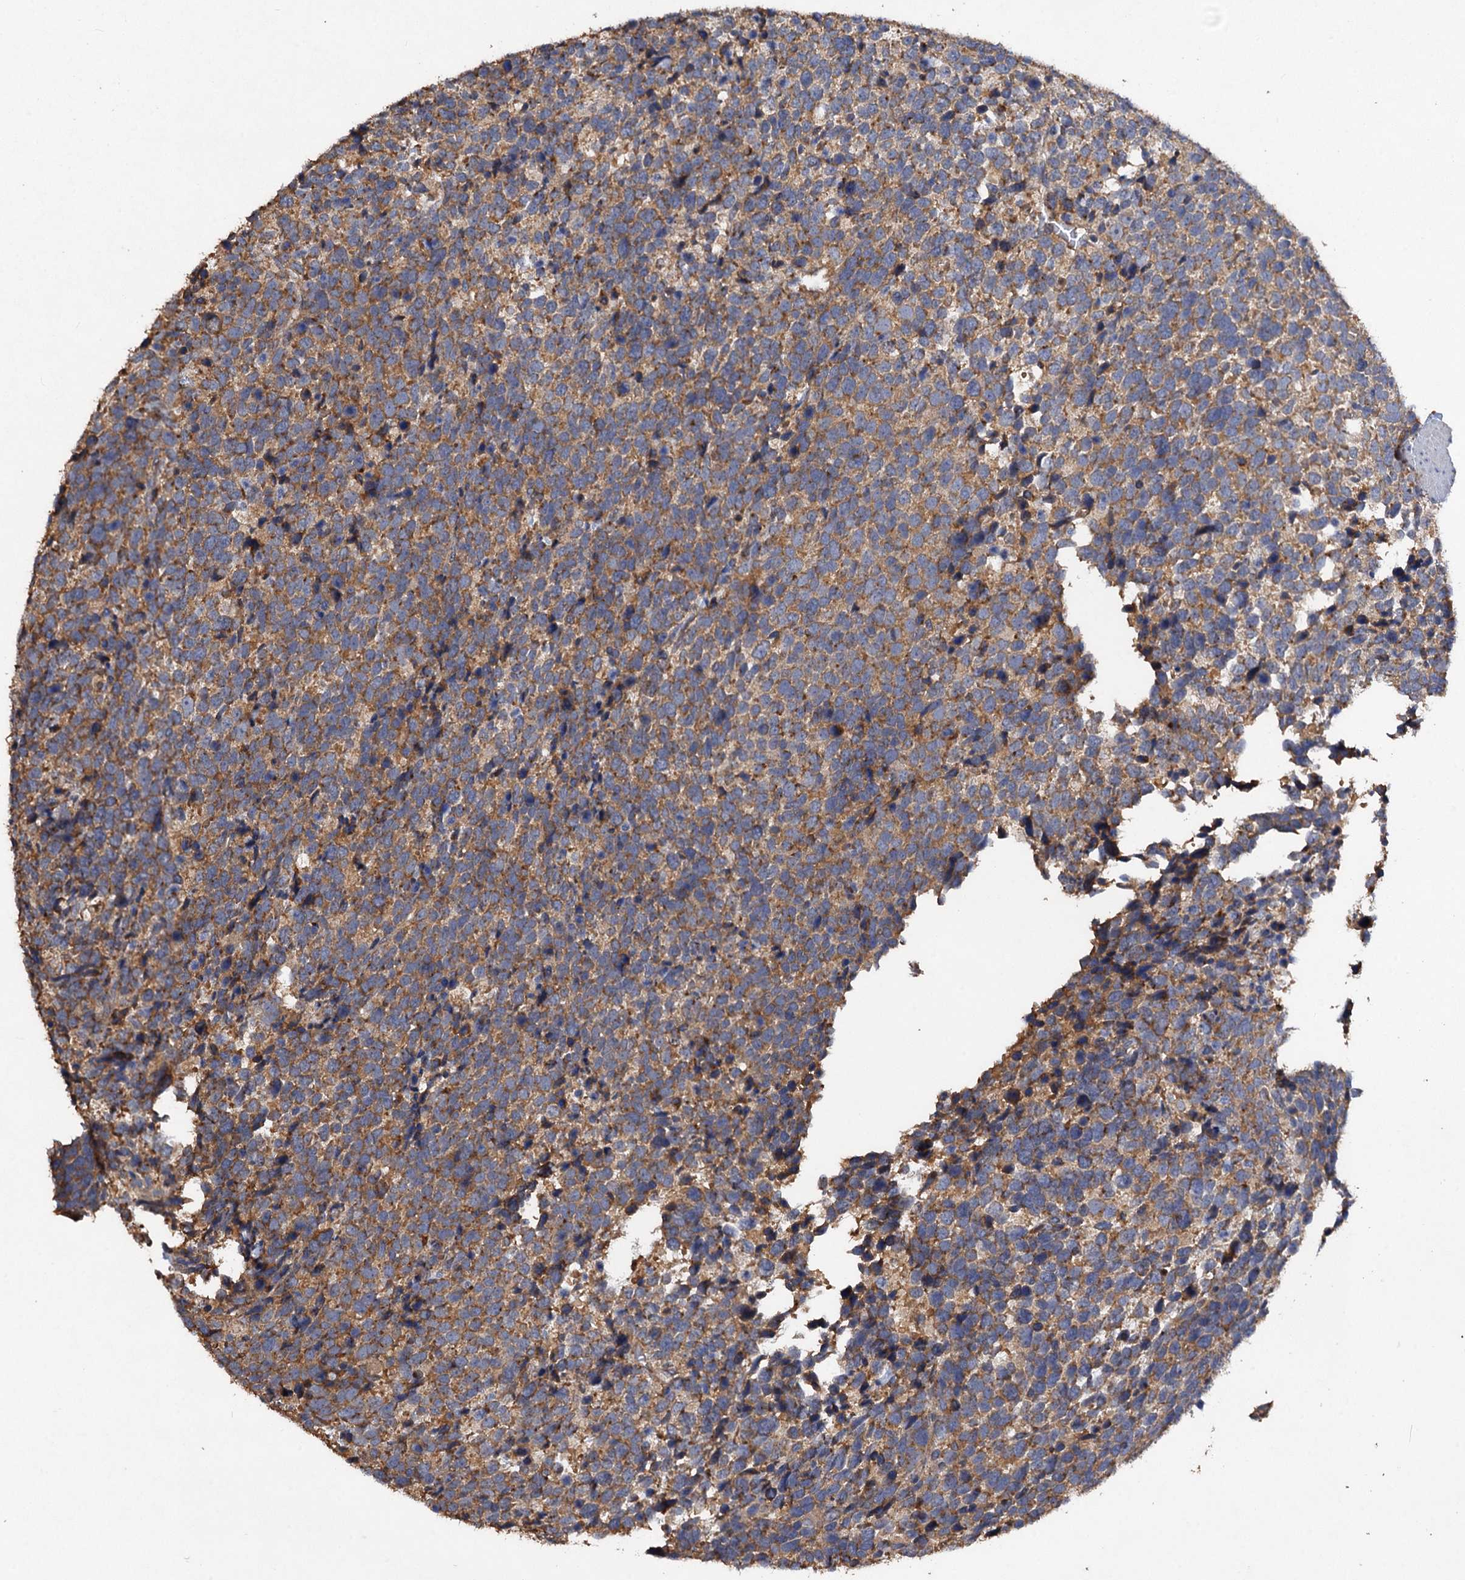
{"staining": {"intensity": "moderate", "quantity": ">75%", "location": "cytoplasmic/membranous"}, "tissue": "urothelial cancer", "cell_type": "Tumor cells", "image_type": "cancer", "snomed": [{"axis": "morphology", "description": "Urothelial carcinoma, High grade"}, {"axis": "topography", "description": "Urinary bladder"}], "caption": "Immunohistochemistry image of urothelial carcinoma (high-grade) stained for a protein (brown), which exhibits medium levels of moderate cytoplasmic/membranous expression in about >75% of tumor cells.", "gene": "SCUBE3", "patient": {"sex": "female", "age": 82}}